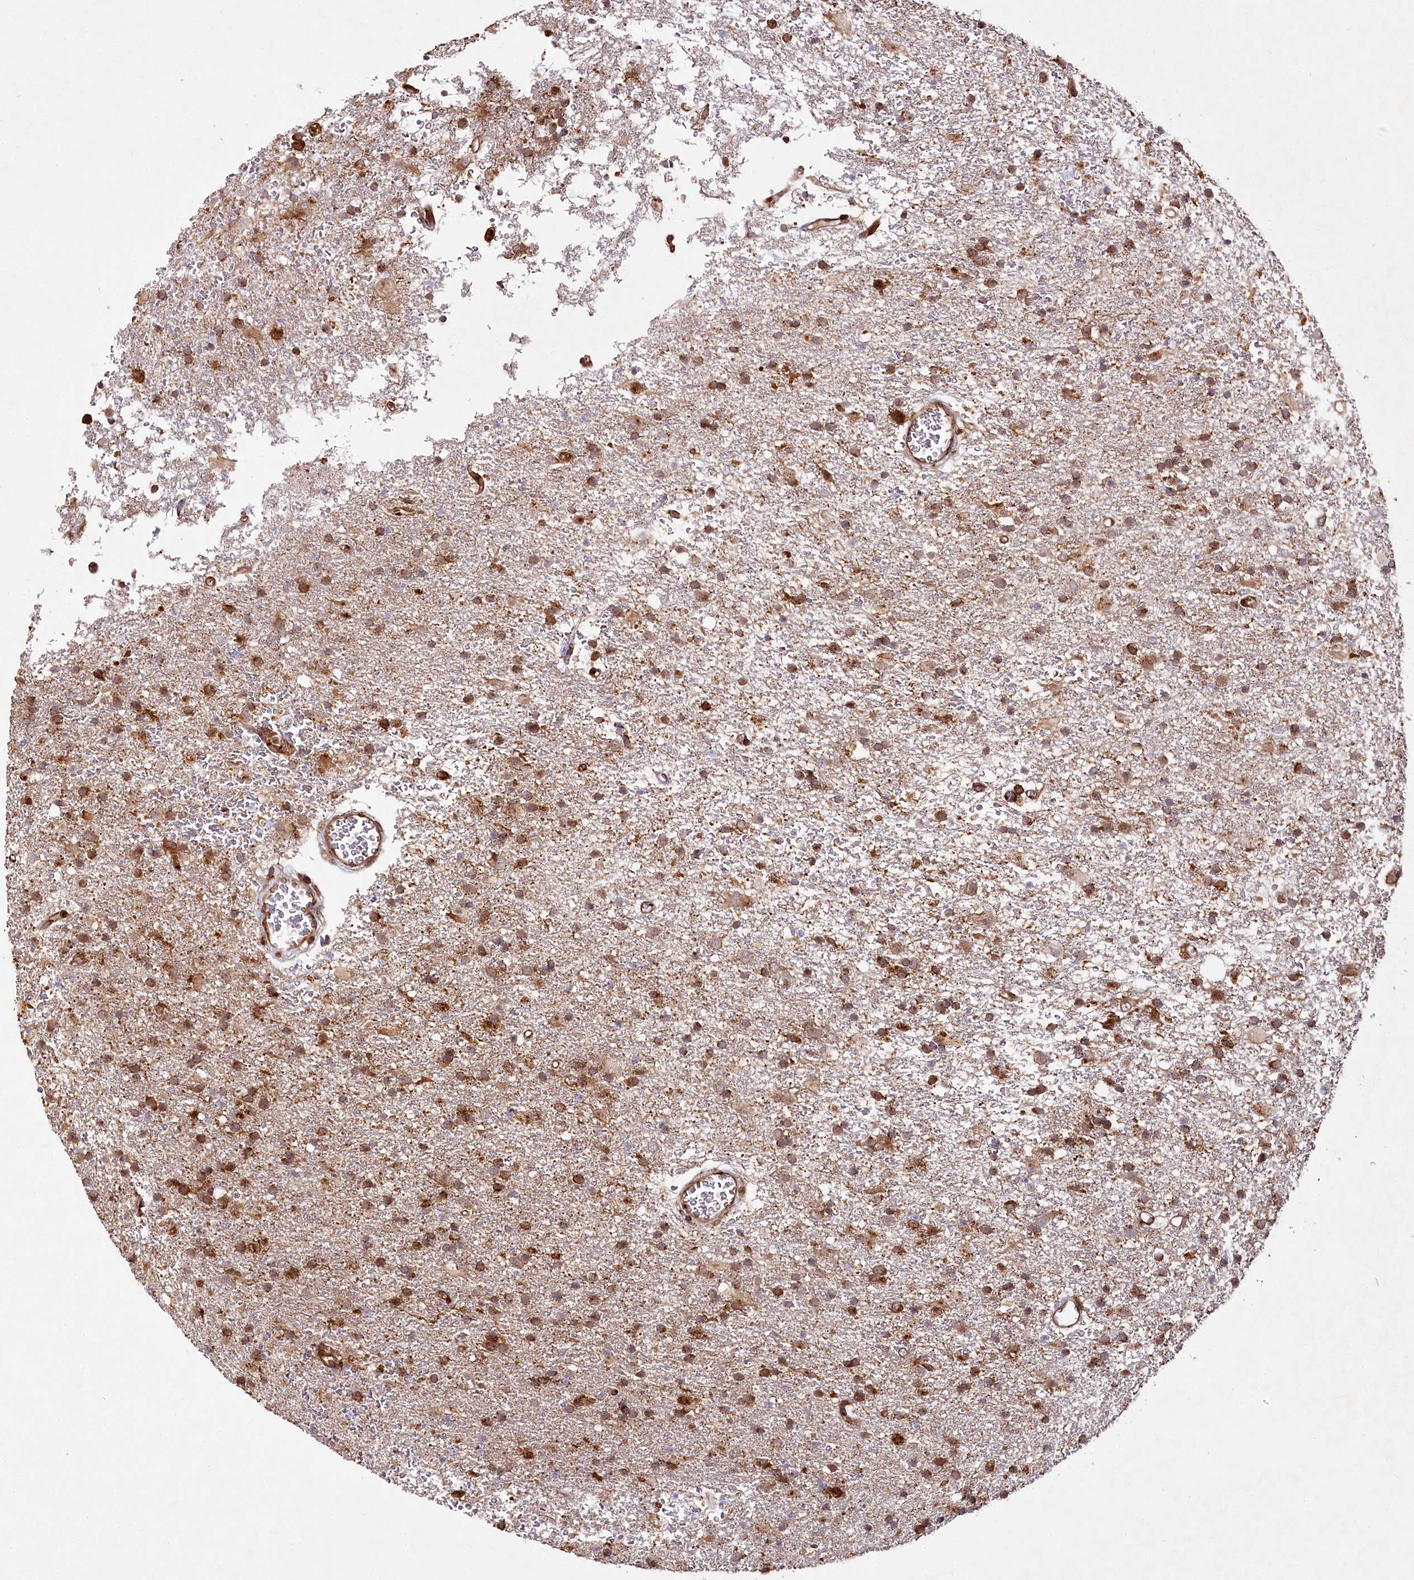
{"staining": {"intensity": "moderate", "quantity": ">75%", "location": "cytoplasmic/membranous"}, "tissue": "glioma", "cell_type": "Tumor cells", "image_type": "cancer", "snomed": [{"axis": "morphology", "description": "Glioma, malignant, Low grade"}, {"axis": "topography", "description": "Brain"}], "caption": "Tumor cells exhibit medium levels of moderate cytoplasmic/membranous positivity in about >75% of cells in malignant low-grade glioma. The protein is stained brown, and the nuclei are stained in blue (DAB IHC with brightfield microscopy, high magnification).", "gene": "COPG1", "patient": {"sex": "male", "age": 65}}